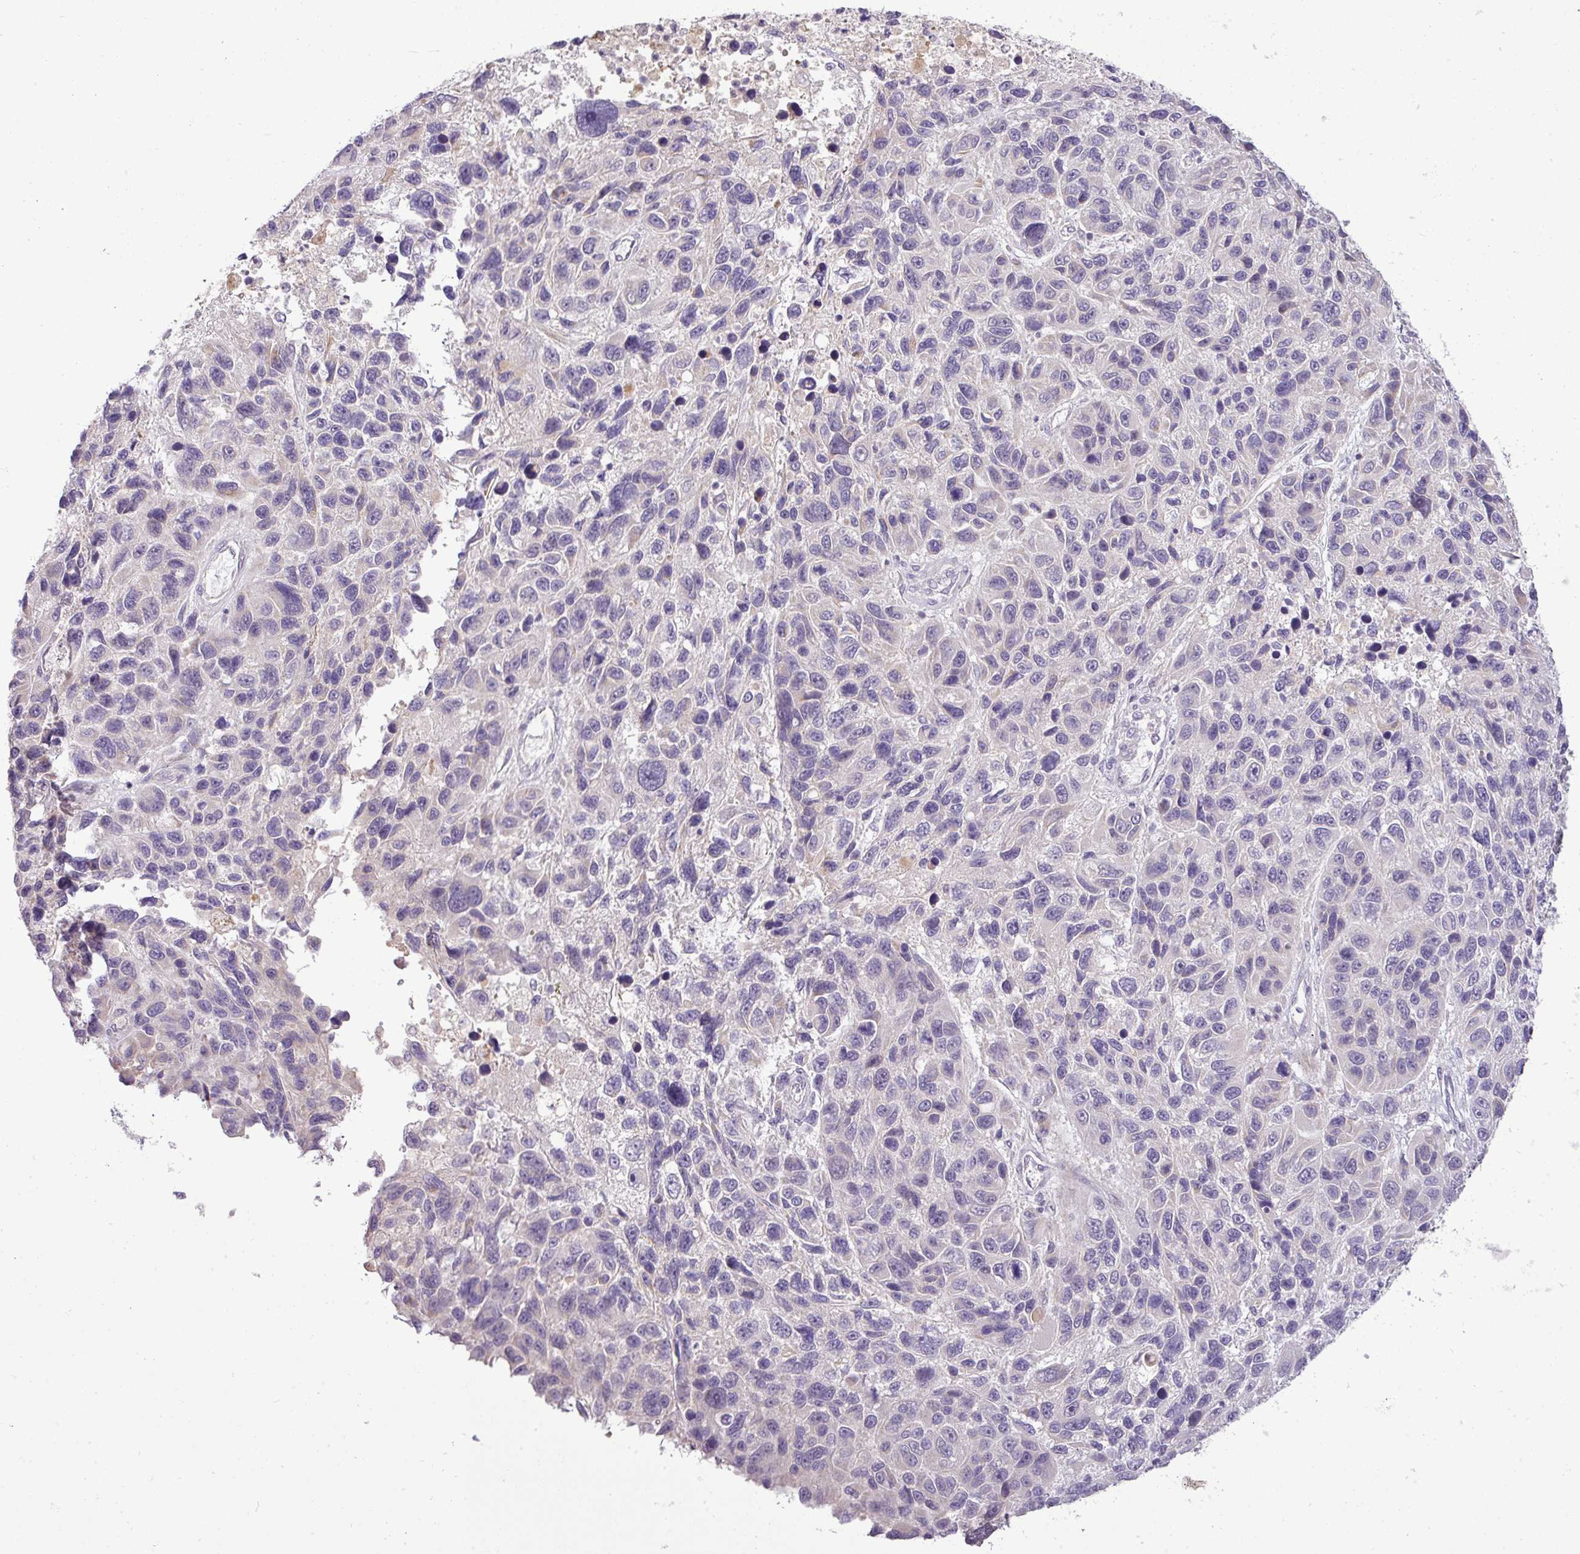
{"staining": {"intensity": "negative", "quantity": "none", "location": "none"}, "tissue": "melanoma", "cell_type": "Tumor cells", "image_type": "cancer", "snomed": [{"axis": "morphology", "description": "Malignant melanoma, NOS"}, {"axis": "topography", "description": "Skin"}], "caption": "Human malignant melanoma stained for a protein using IHC exhibits no expression in tumor cells.", "gene": "APOM", "patient": {"sex": "male", "age": 53}}